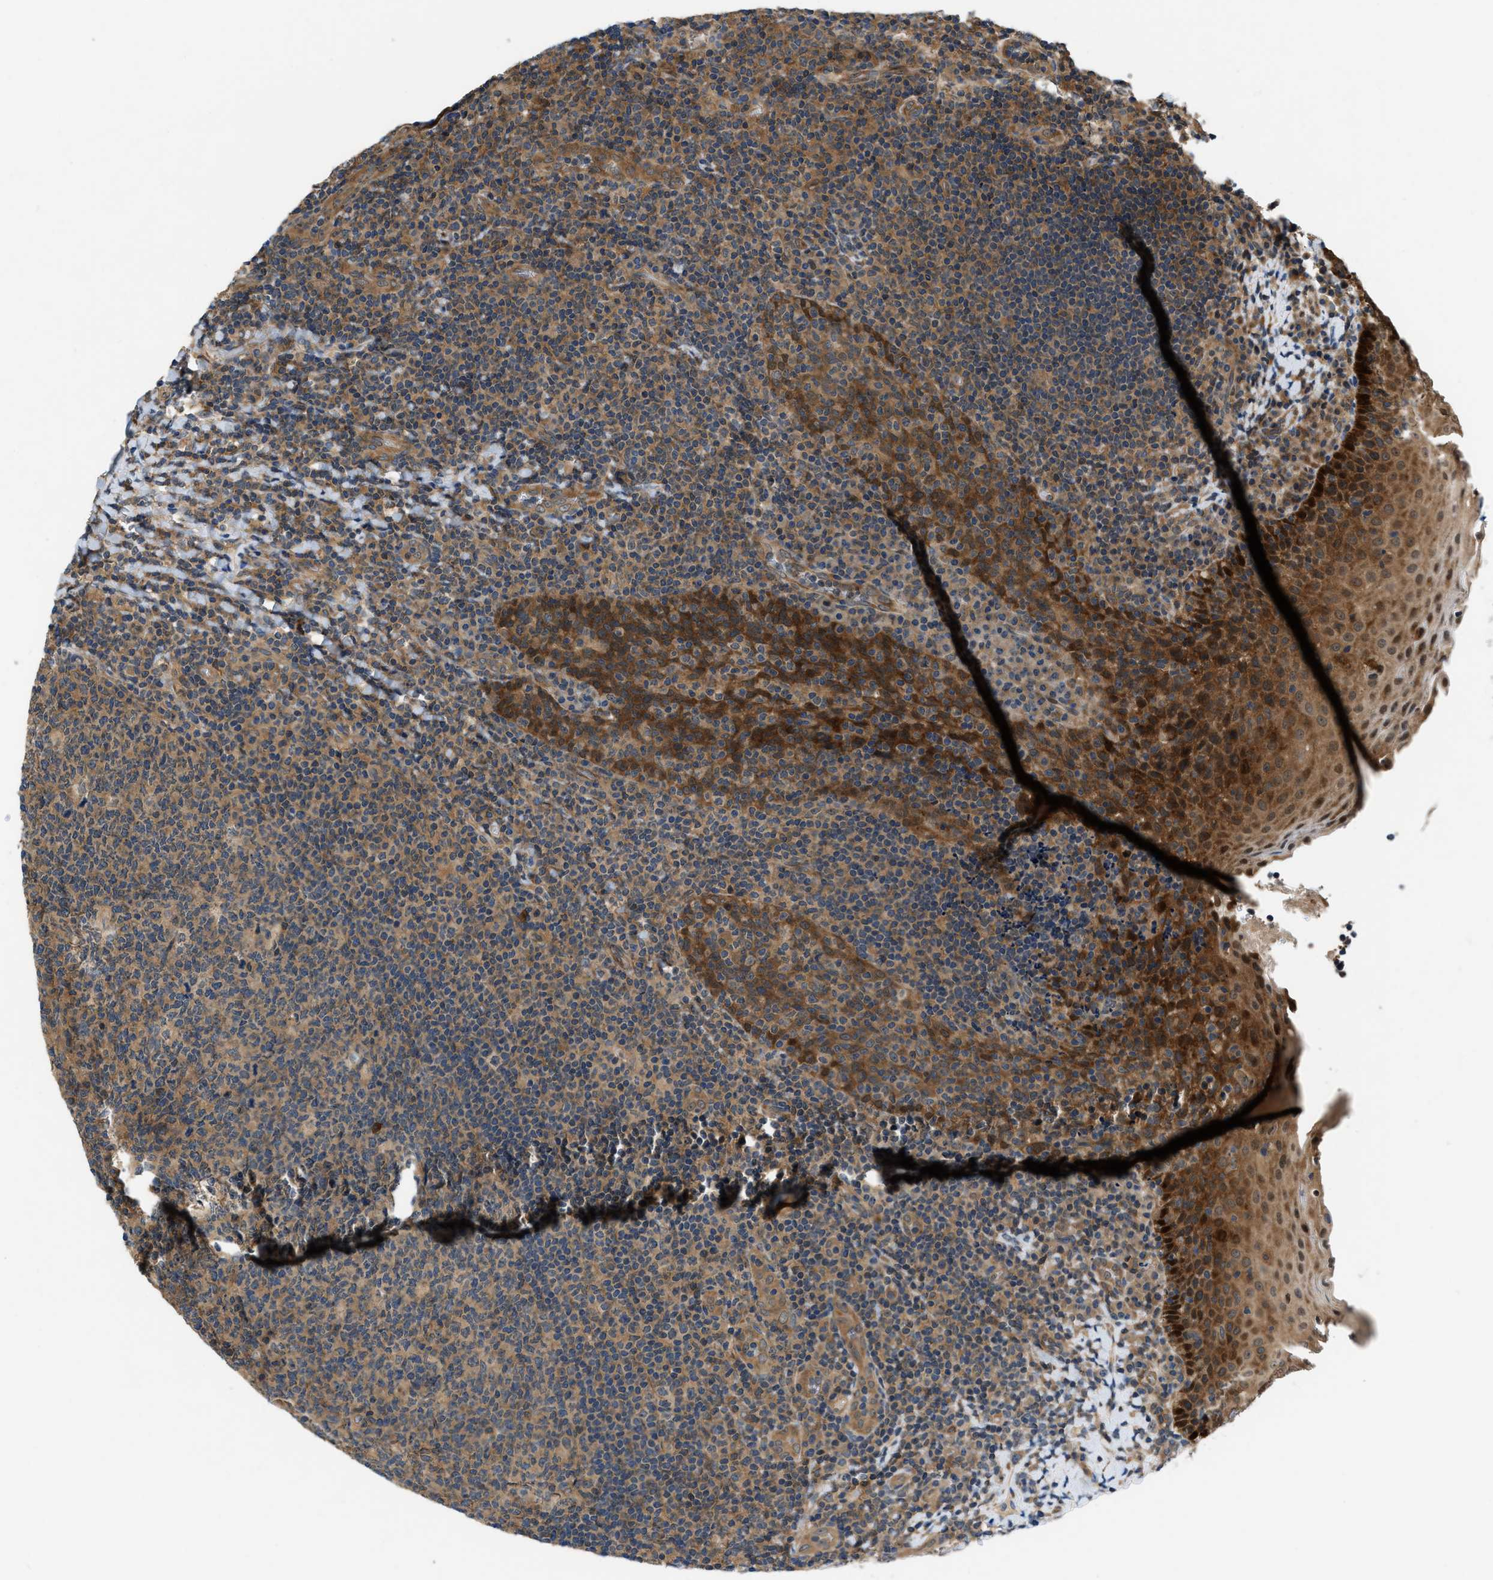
{"staining": {"intensity": "moderate", "quantity": "25%-75%", "location": "cytoplasmic/membranous"}, "tissue": "tonsil", "cell_type": "Germinal center cells", "image_type": "normal", "snomed": [{"axis": "morphology", "description": "Normal tissue, NOS"}, {"axis": "topography", "description": "Tonsil"}], "caption": "Immunohistochemical staining of benign human tonsil demonstrates 25%-75% levels of moderate cytoplasmic/membranous protein positivity in approximately 25%-75% of germinal center cells.", "gene": "GPR31", "patient": {"sex": "male", "age": 17}}